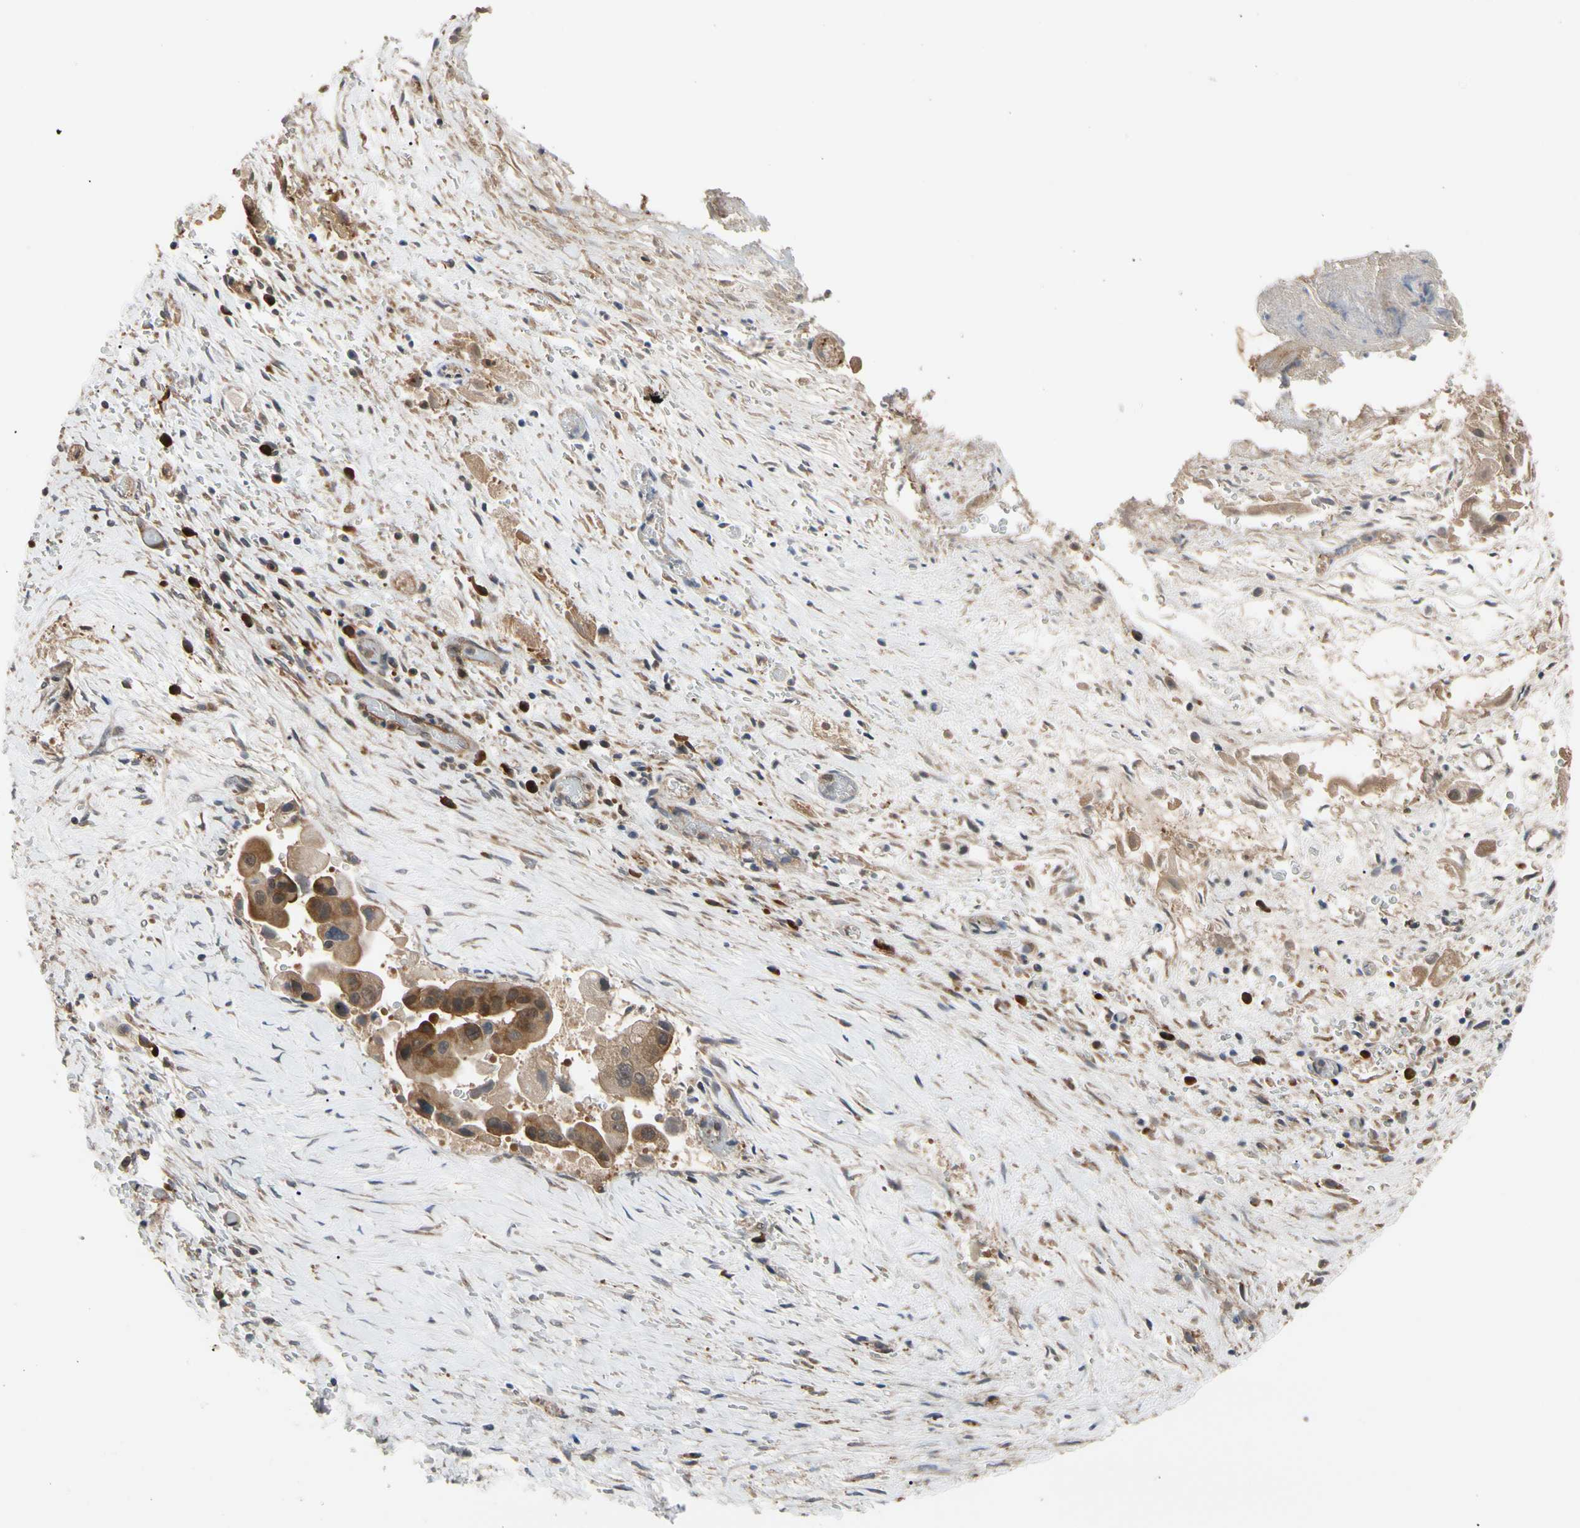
{"staining": {"intensity": "moderate", "quantity": ">75%", "location": "cytoplasmic/membranous"}, "tissue": "liver cancer", "cell_type": "Tumor cells", "image_type": "cancer", "snomed": [{"axis": "morphology", "description": "Normal tissue, NOS"}, {"axis": "morphology", "description": "Cholangiocarcinoma"}, {"axis": "topography", "description": "Liver"}, {"axis": "topography", "description": "Peripheral nerve tissue"}], "caption": "Moderate cytoplasmic/membranous protein expression is present in about >75% of tumor cells in liver cancer.", "gene": "CYTIP", "patient": {"sex": "male", "age": 50}}